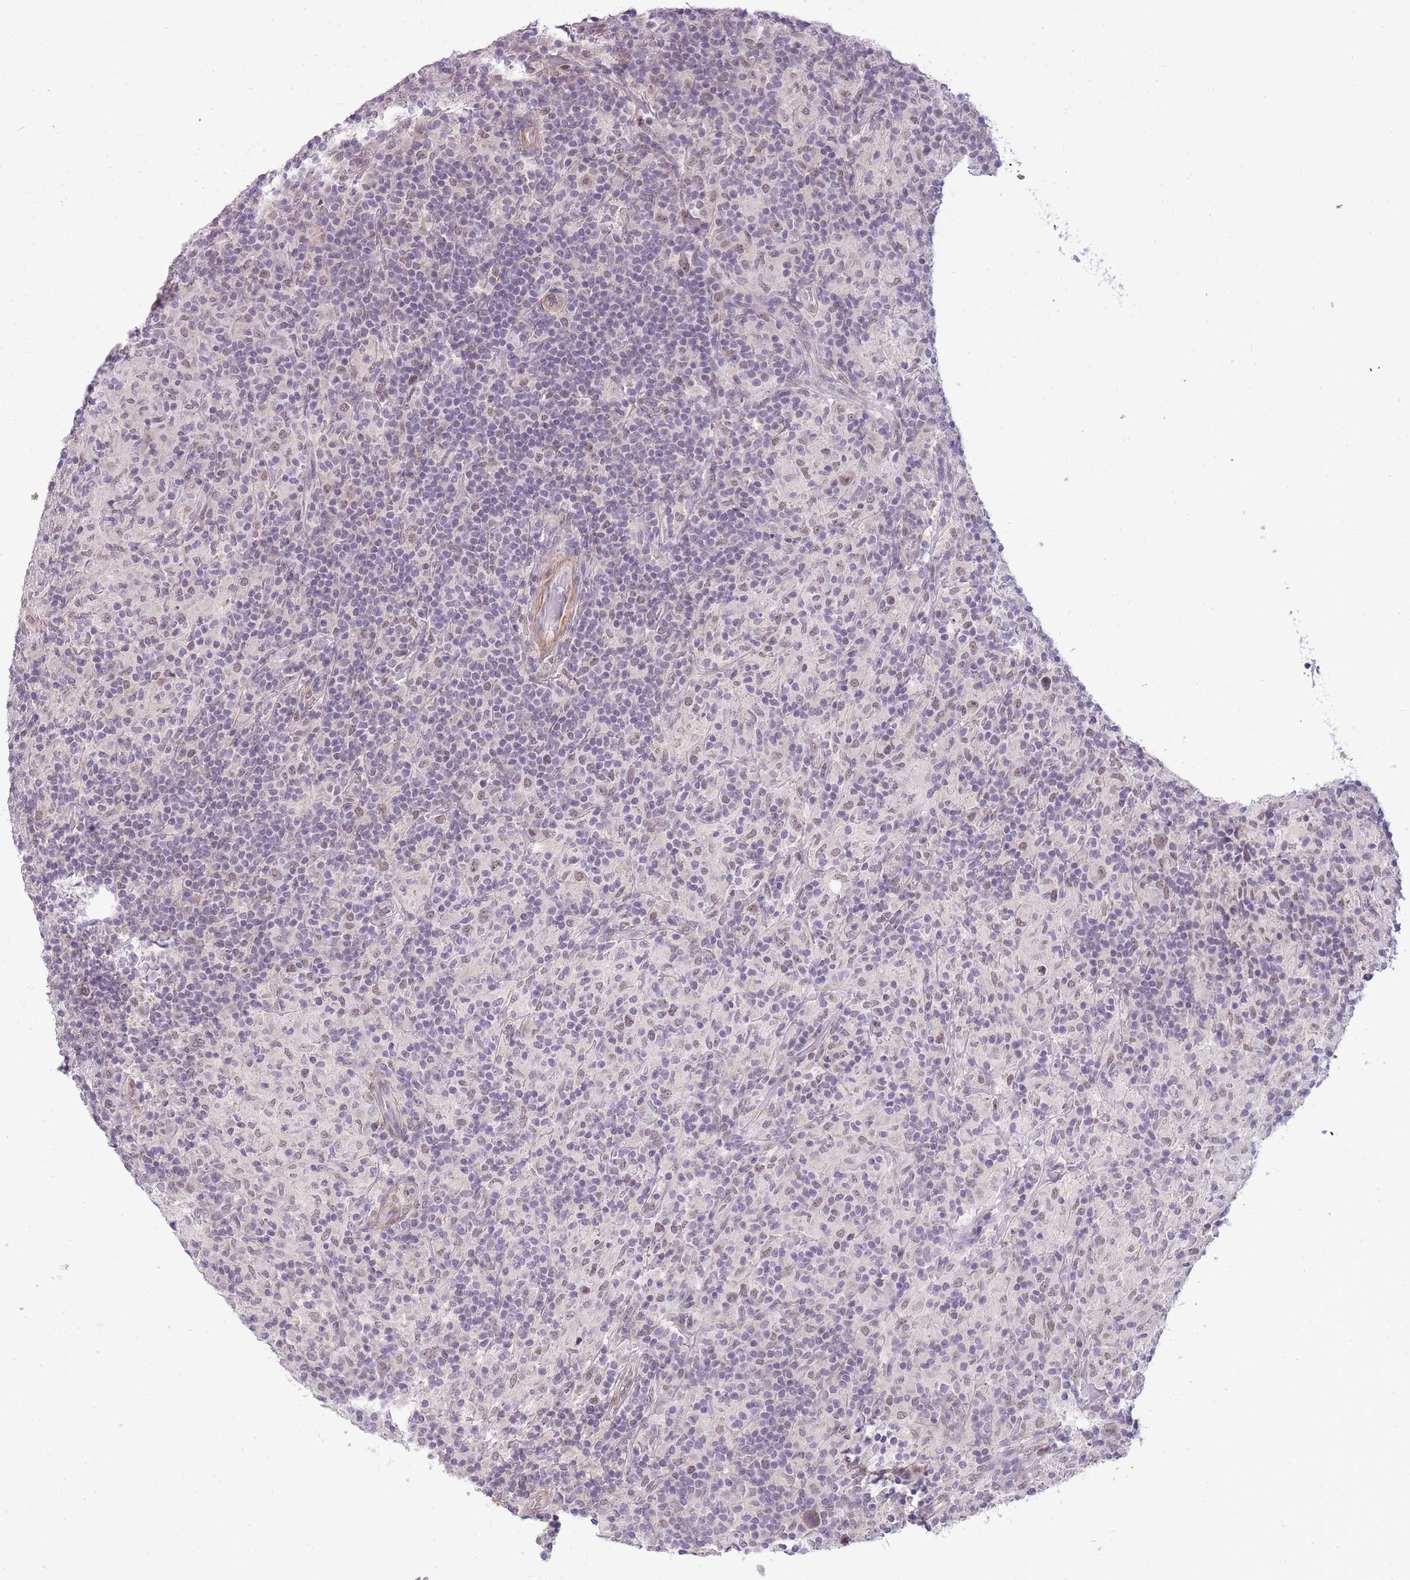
{"staining": {"intensity": "weak", "quantity": ">75%", "location": "nuclear"}, "tissue": "lymphoma", "cell_type": "Tumor cells", "image_type": "cancer", "snomed": [{"axis": "morphology", "description": "Hodgkin's disease, NOS"}, {"axis": "topography", "description": "Lymph node"}], "caption": "Weak nuclear staining for a protein is present in about >75% of tumor cells of lymphoma using immunohistochemistry.", "gene": "TIGD1", "patient": {"sex": "male", "age": 70}}